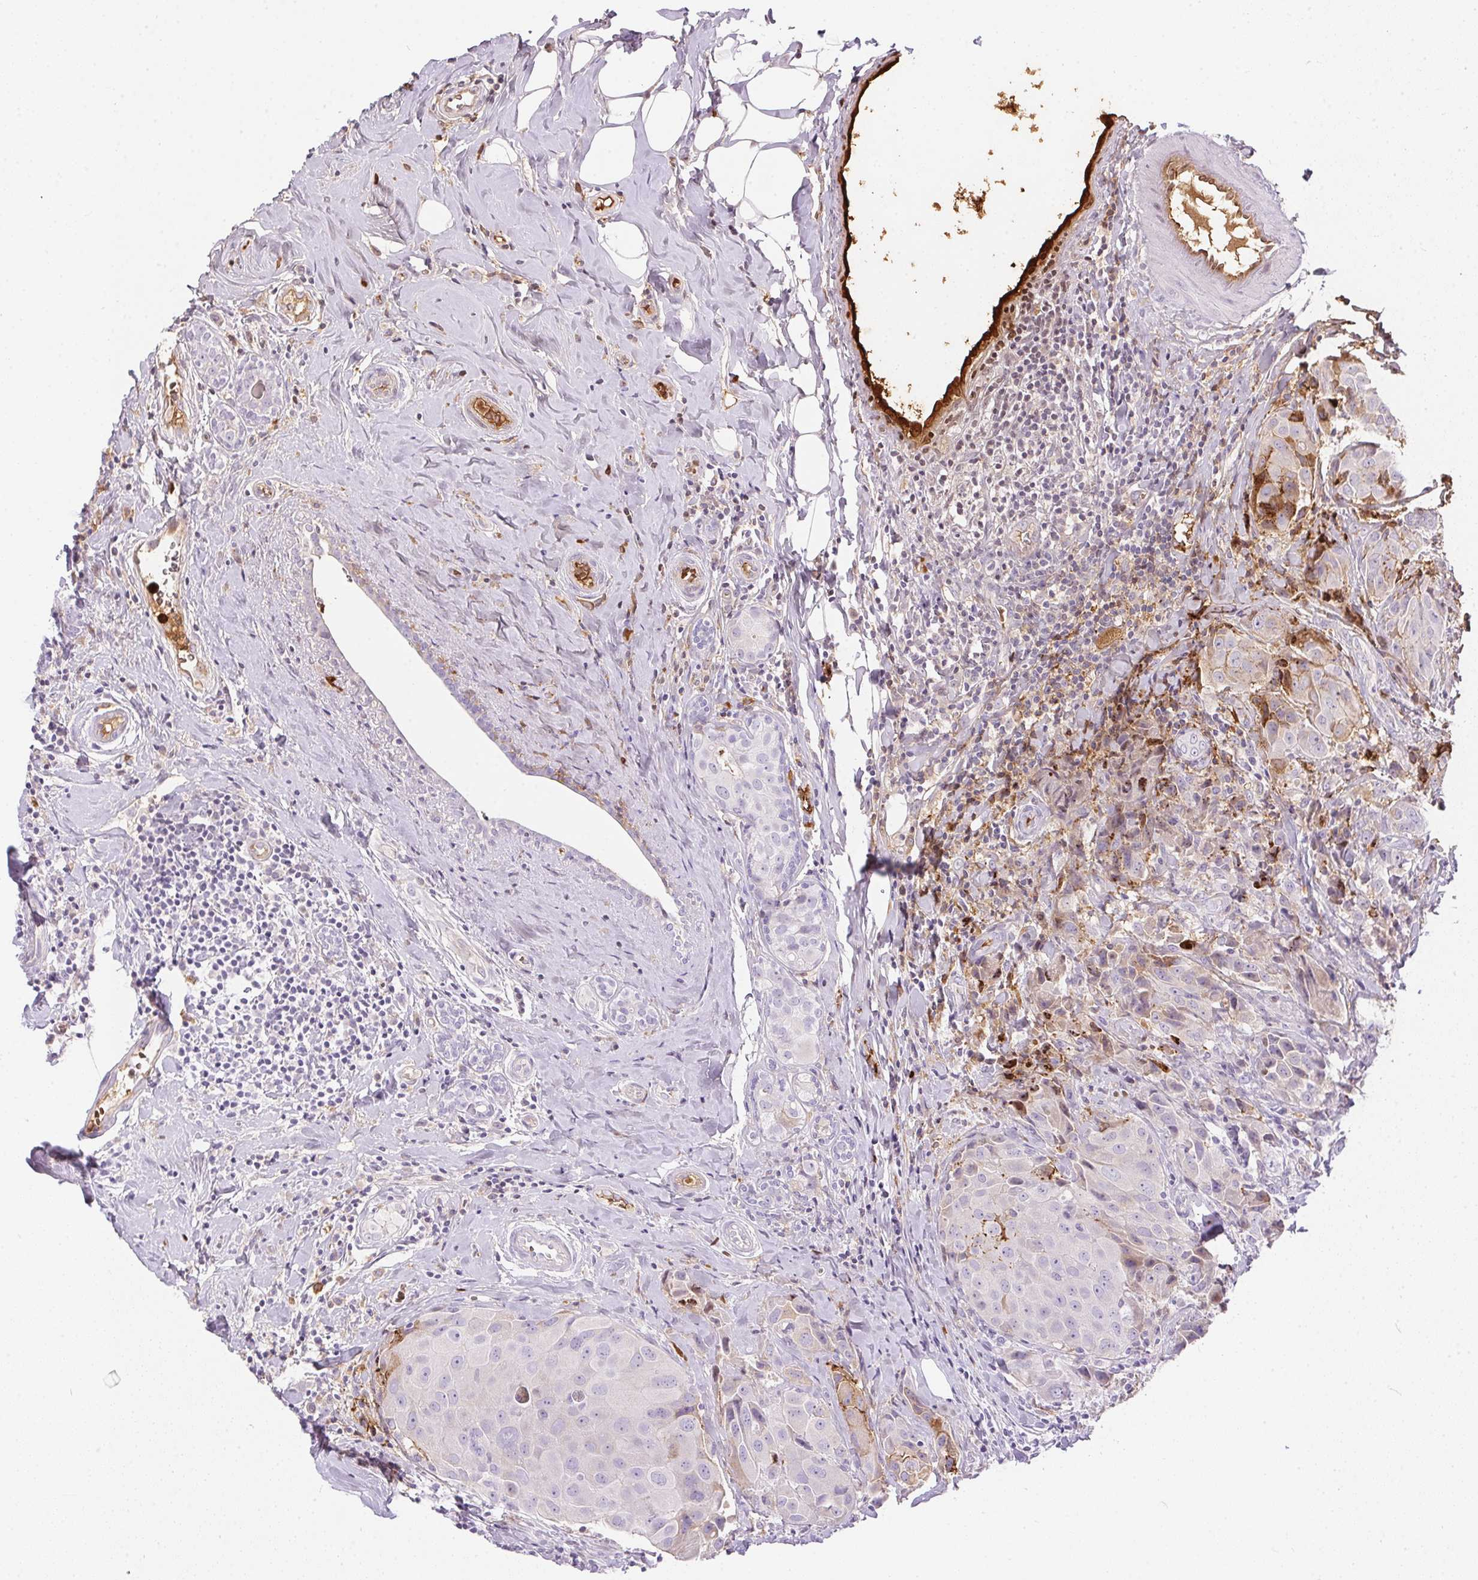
{"staining": {"intensity": "negative", "quantity": "none", "location": "none"}, "tissue": "breast cancer", "cell_type": "Tumor cells", "image_type": "cancer", "snomed": [{"axis": "morphology", "description": "Normal tissue, NOS"}, {"axis": "morphology", "description": "Duct carcinoma"}, {"axis": "topography", "description": "Breast"}], "caption": "Invasive ductal carcinoma (breast) was stained to show a protein in brown. There is no significant positivity in tumor cells.", "gene": "ORM1", "patient": {"sex": "female", "age": 43}}